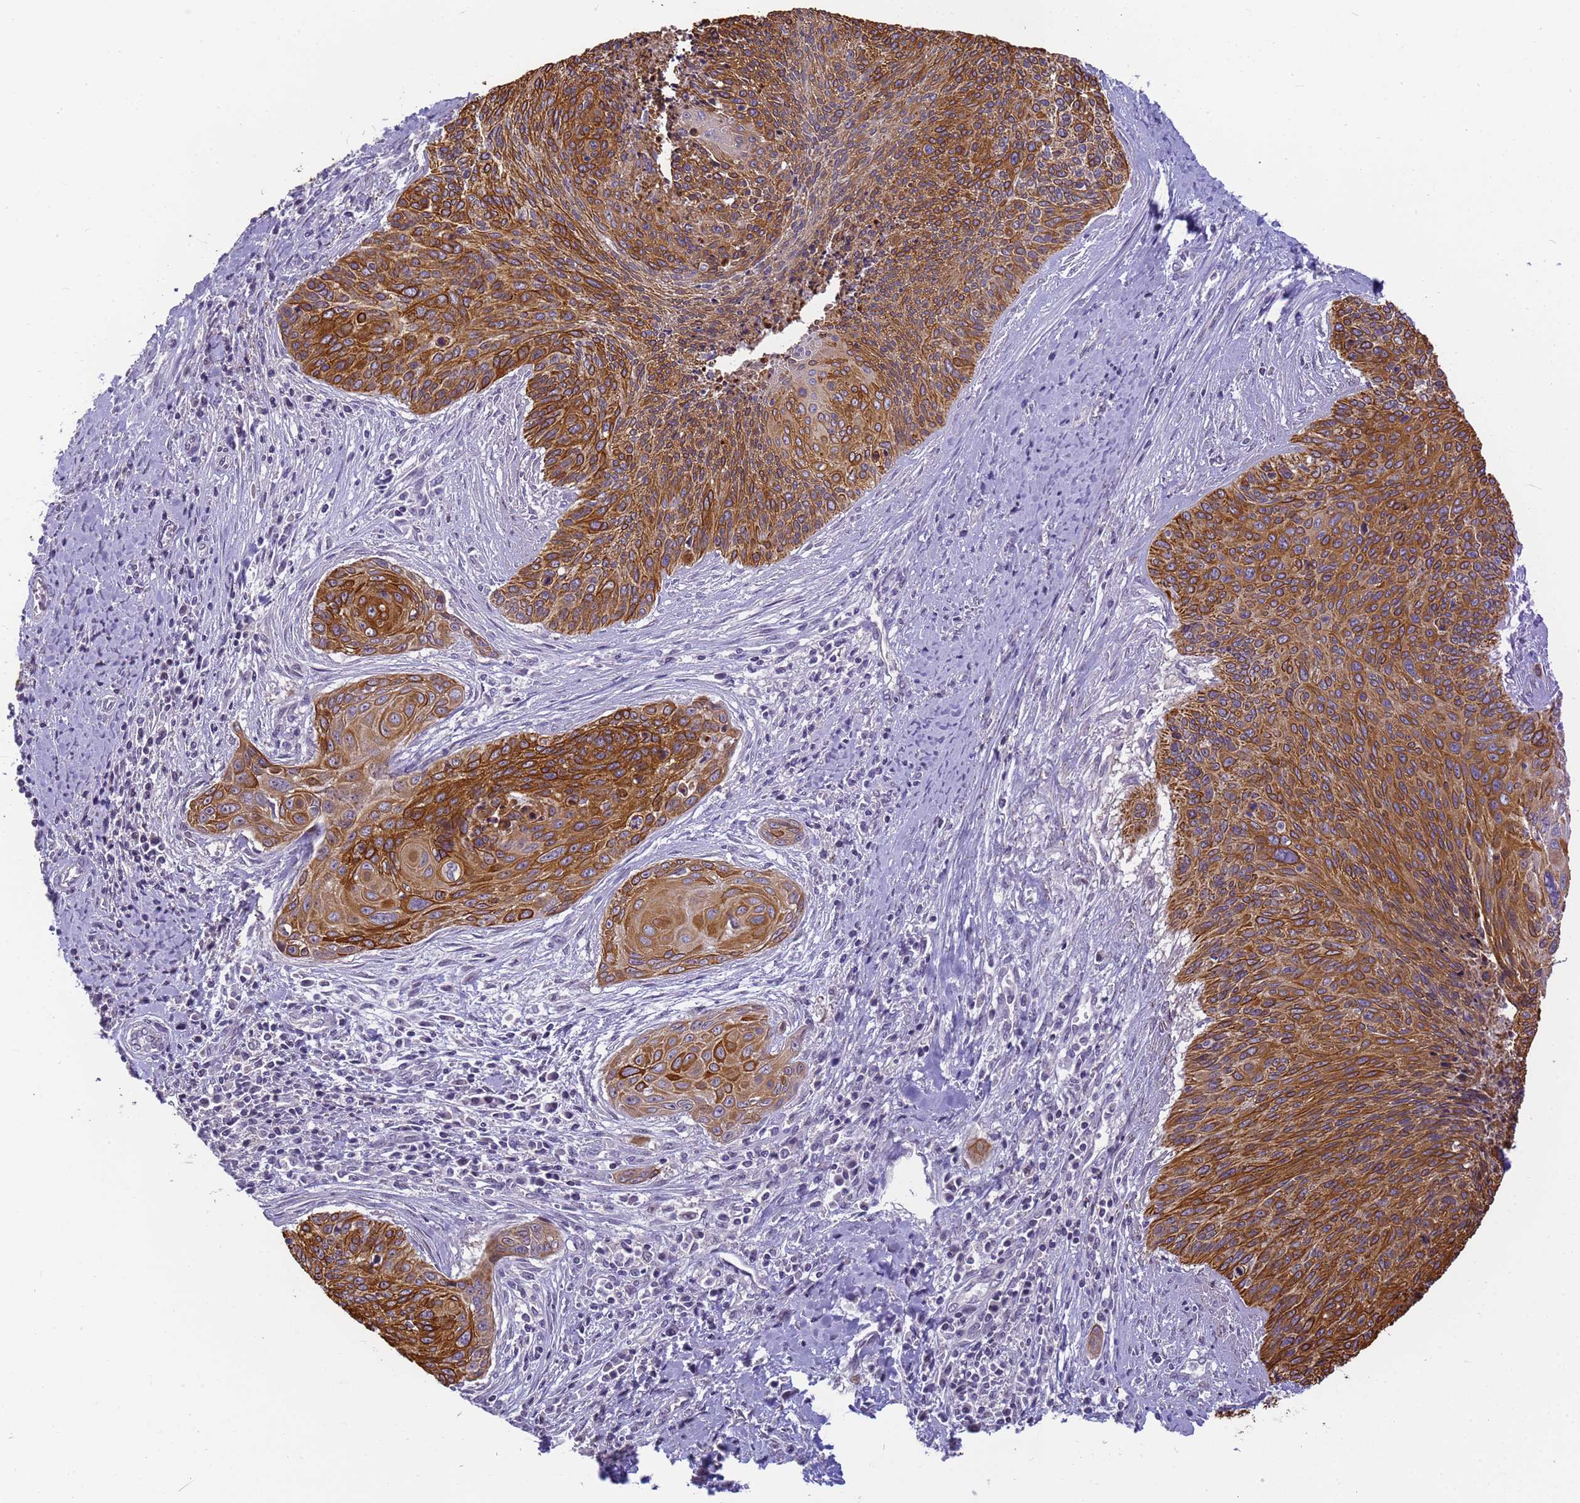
{"staining": {"intensity": "strong", "quantity": ">75%", "location": "cytoplasmic/membranous"}, "tissue": "cervical cancer", "cell_type": "Tumor cells", "image_type": "cancer", "snomed": [{"axis": "morphology", "description": "Squamous cell carcinoma, NOS"}, {"axis": "topography", "description": "Cervix"}], "caption": "An immunohistochemistry photomicrograph of tumor tissue is shown. Protein staining in brown shows strong cytoplasmic/membranous positivity in squamous cell carcinoma (cervical) within tumor cells.", "gene": "VWA3A", "patient": {"sex": "female", "age": 55}}